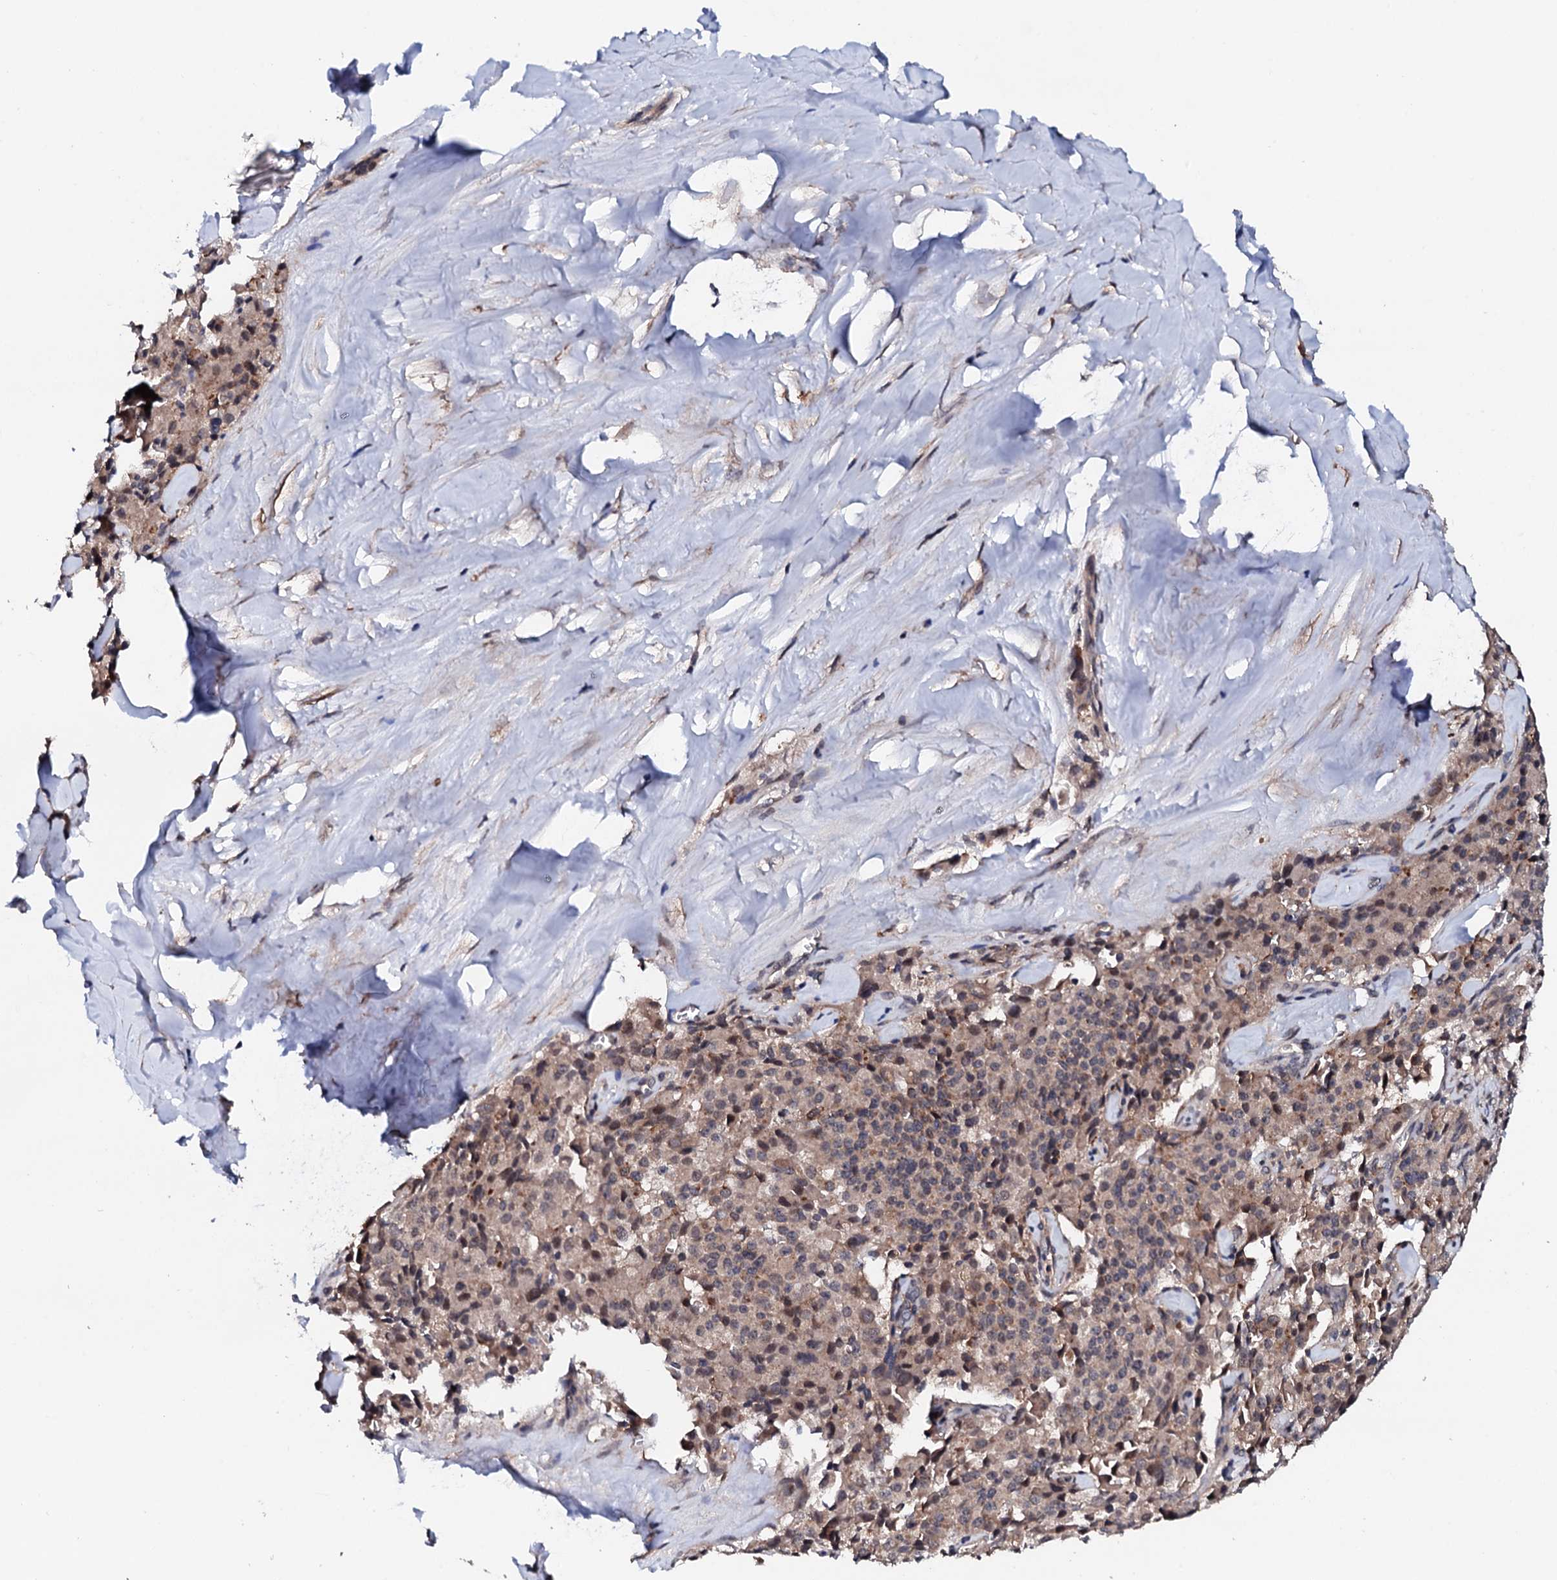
{"staining": {"intensity": "moderate", "quantity": "25%-75%", "location": "cytoplasmic/membranous,nuclear"}, "tissue": "pancreatic cancer", "cell_type": "Tumor cells", "image_type": "cancer", "snomed": [{"axis": "morphology", "description": "Adenocarcinoma, NOS"}, {"axis": "topography", "description": "Pancreas"}], "caption": "Immunohistochemistry image of pancreatic cancer (adenocarcinoma) stained for a protein (brown), which reveals medium levels of moderate cytoplasmic/membranous and nuclear expression in about 25%-75% of tumor cells.", "gene": "EDC3", "patient": {"sex": "male", "age": 65}}